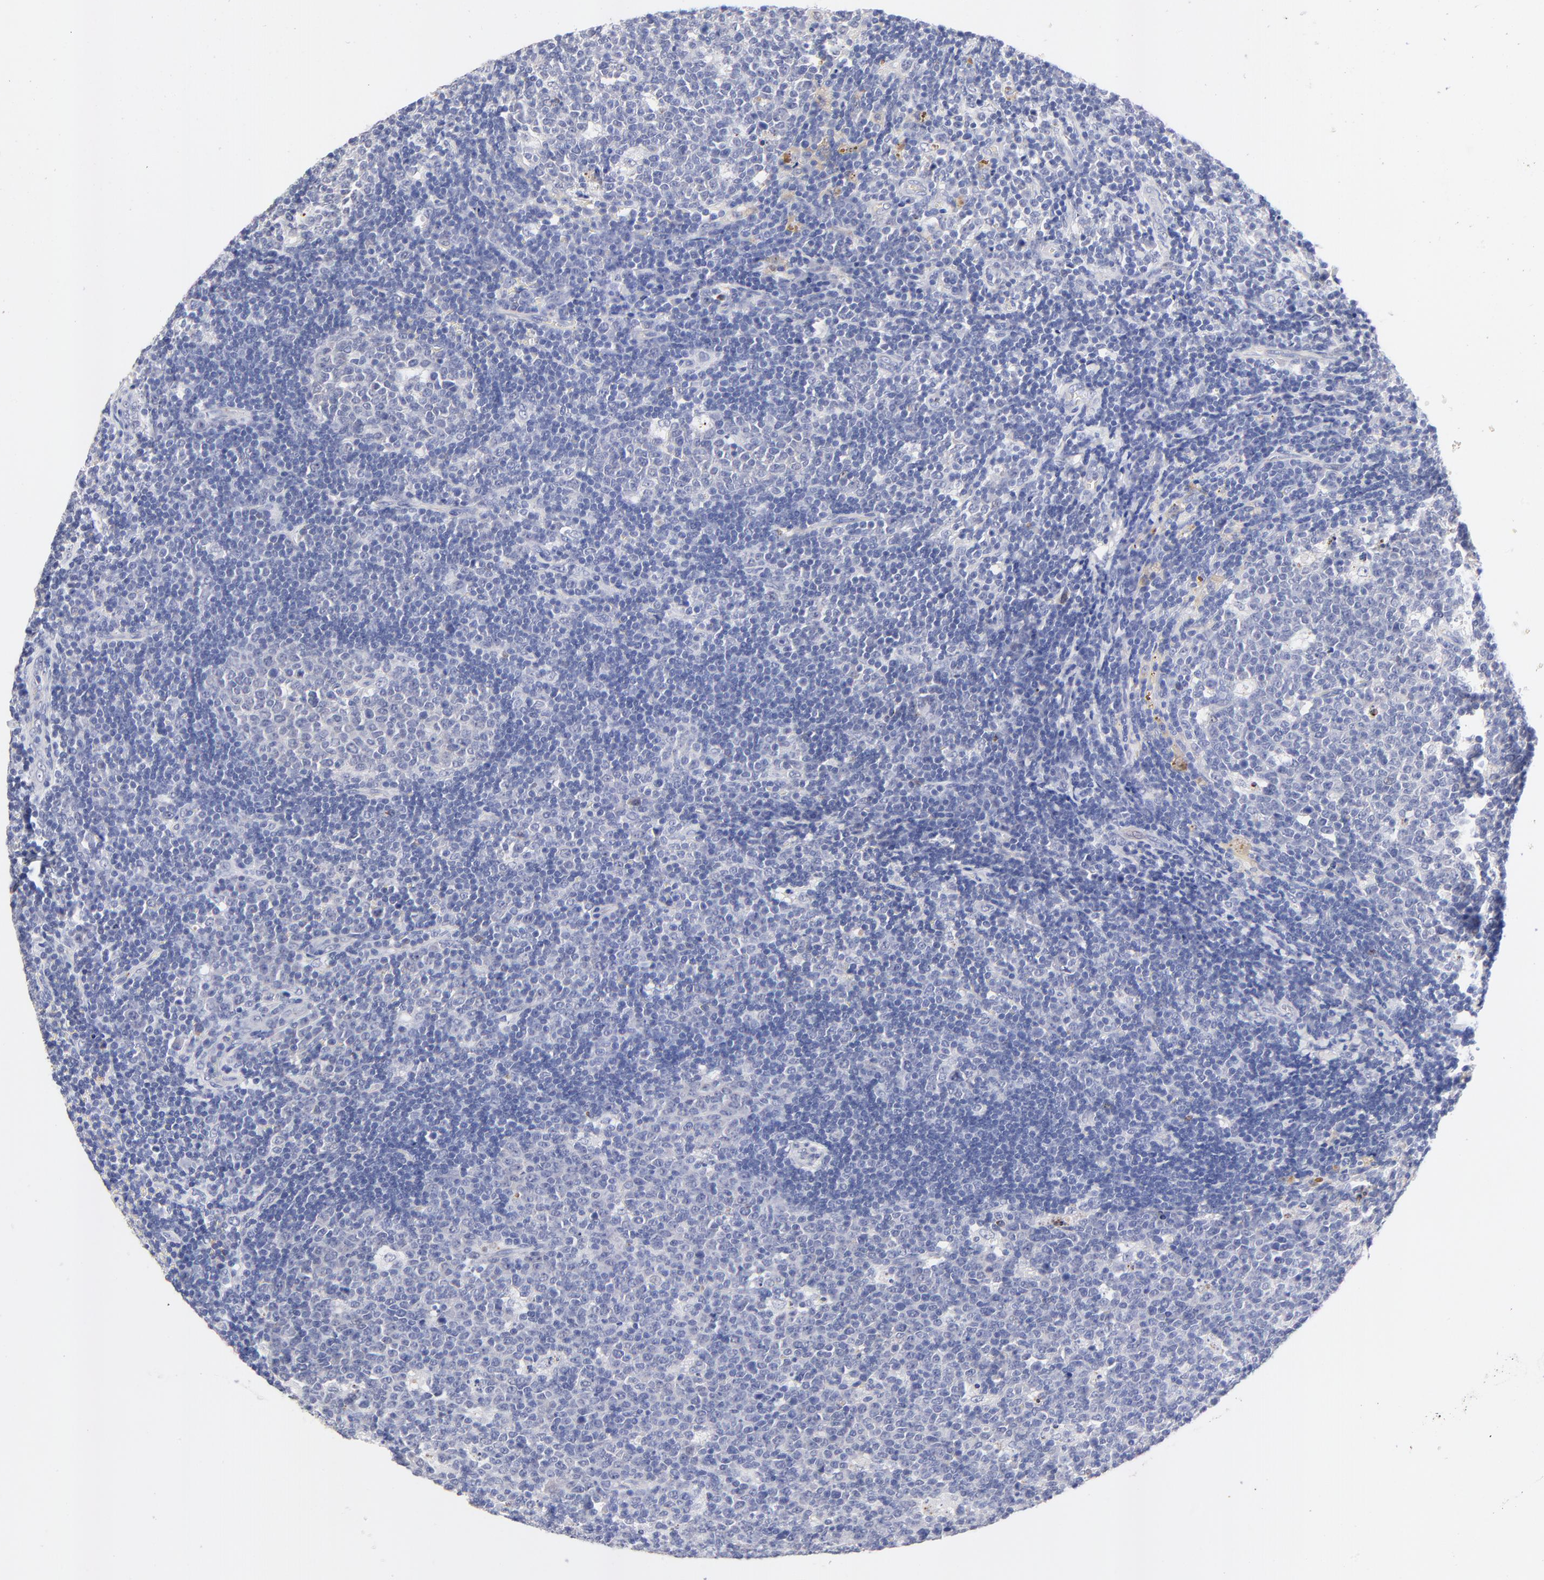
{"staining": {"intensity": "negative", "quantity": "none", "location": "none"}, "tissue": "lymph node", "cell_type": "Germinal center cells", "image_type": "normal", "snomed": [{"axis": "morphology", "description": "Normal tissue, NOS"}, {"axis": "topography", "description": "Lymph node"}, {"axis": "topography", "description": "Salivary gland"}], "caption": "Immunohistochemistry (IHC) of benign lymph node reveals no staining in germinal center cells.", "gene": "FAM117B", "patient": {"sex": "male", "age": 8}}